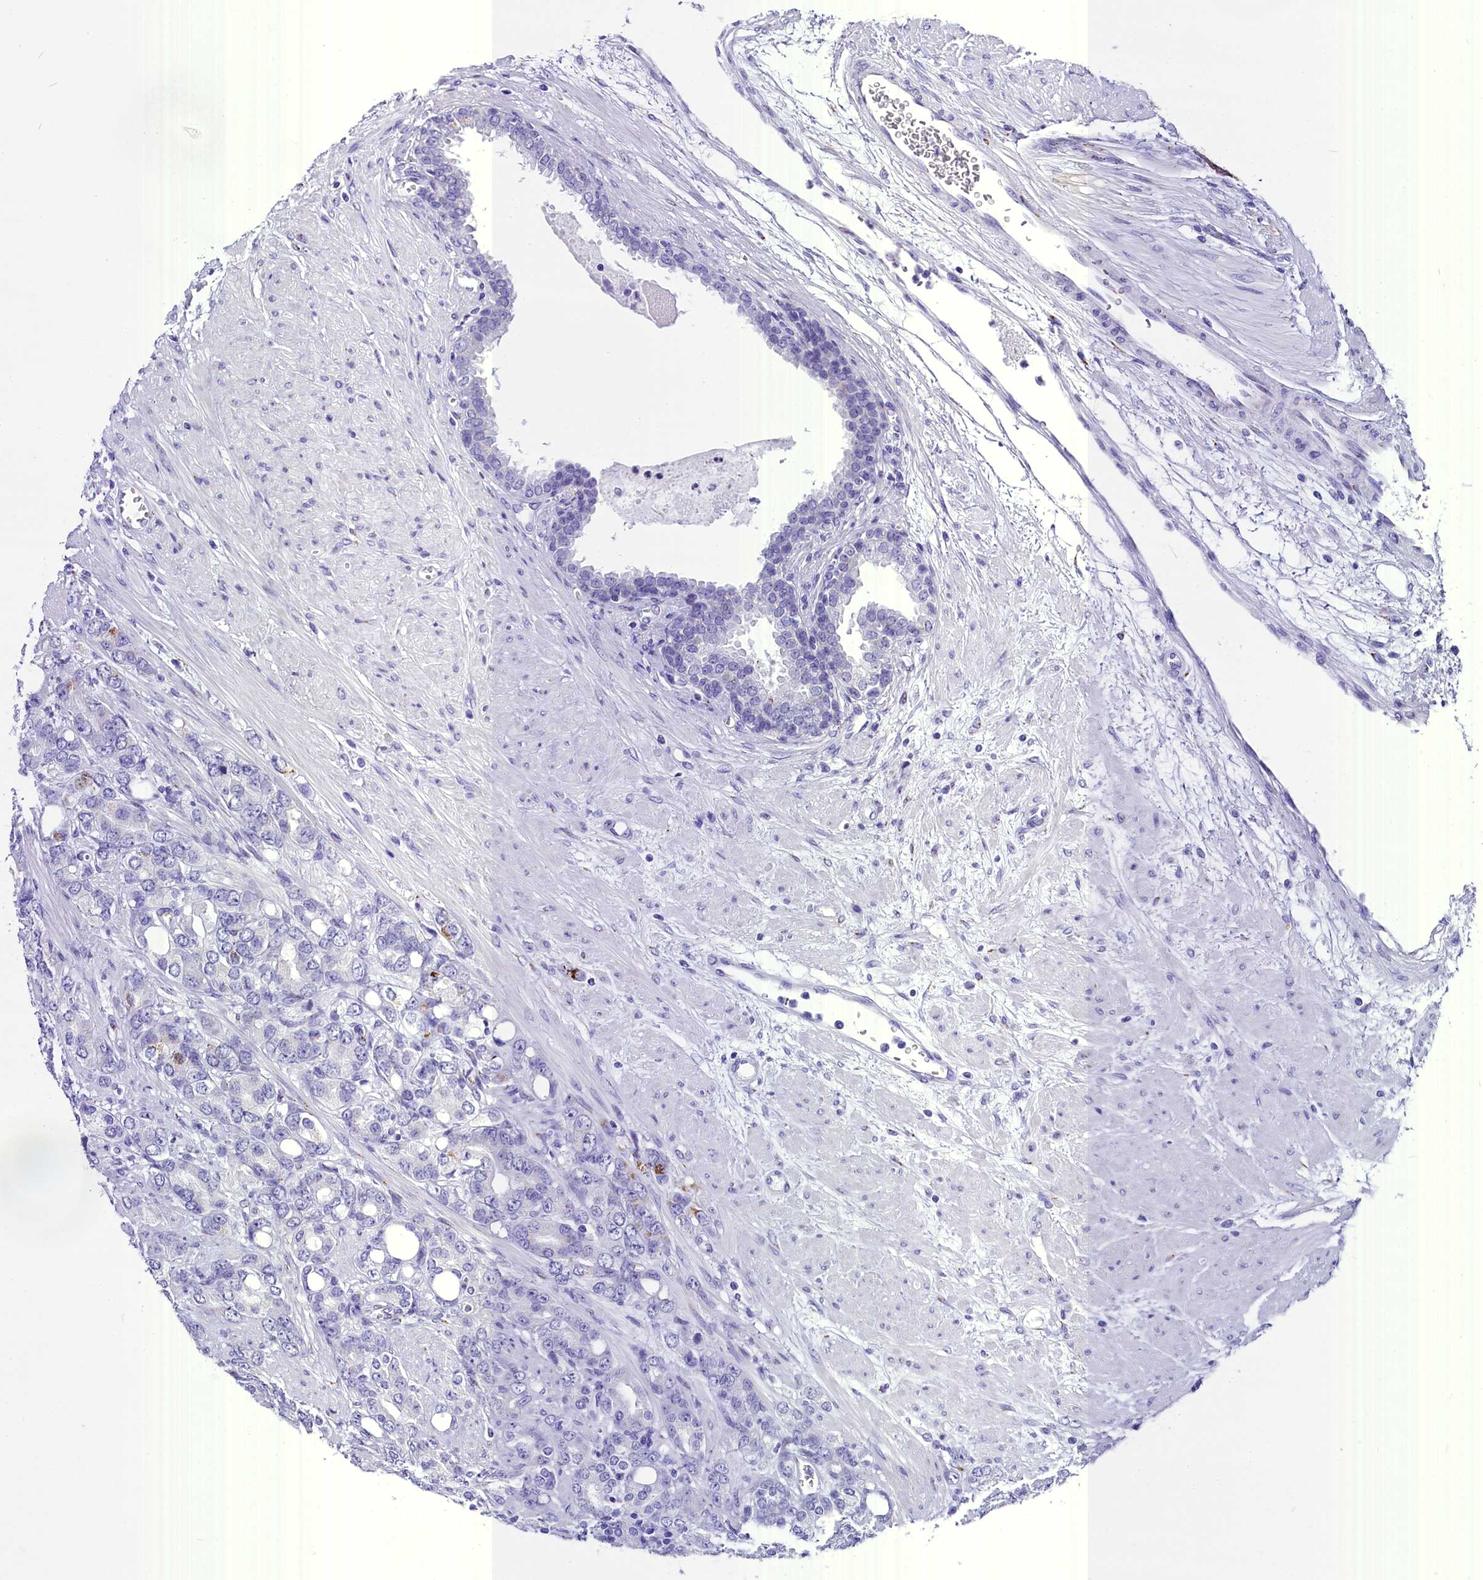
{"staining": {"intensity": "negative", "quantity": "none", "location": "none"}, "tissue": "prostate cancer", "cell_type": "Tumor cells", "image_type": "cancer", "snomed": [{"axis": "morphology", "description": "Adenocarcinoma, High grade"}, {"axis": "topography", "description": "Prostate"}], "caption": "High magnification brightfield microscopy of prostate cancer (adenocarcinoma (high-grade)) stained with DAB (3,3'-diaminobenzidine) (brown) and counterstained with hematoxylin (blue): tumor cells show no significant expression.", "gene": "AP3B2", "patient": {"sex": "male", "age": 62}}